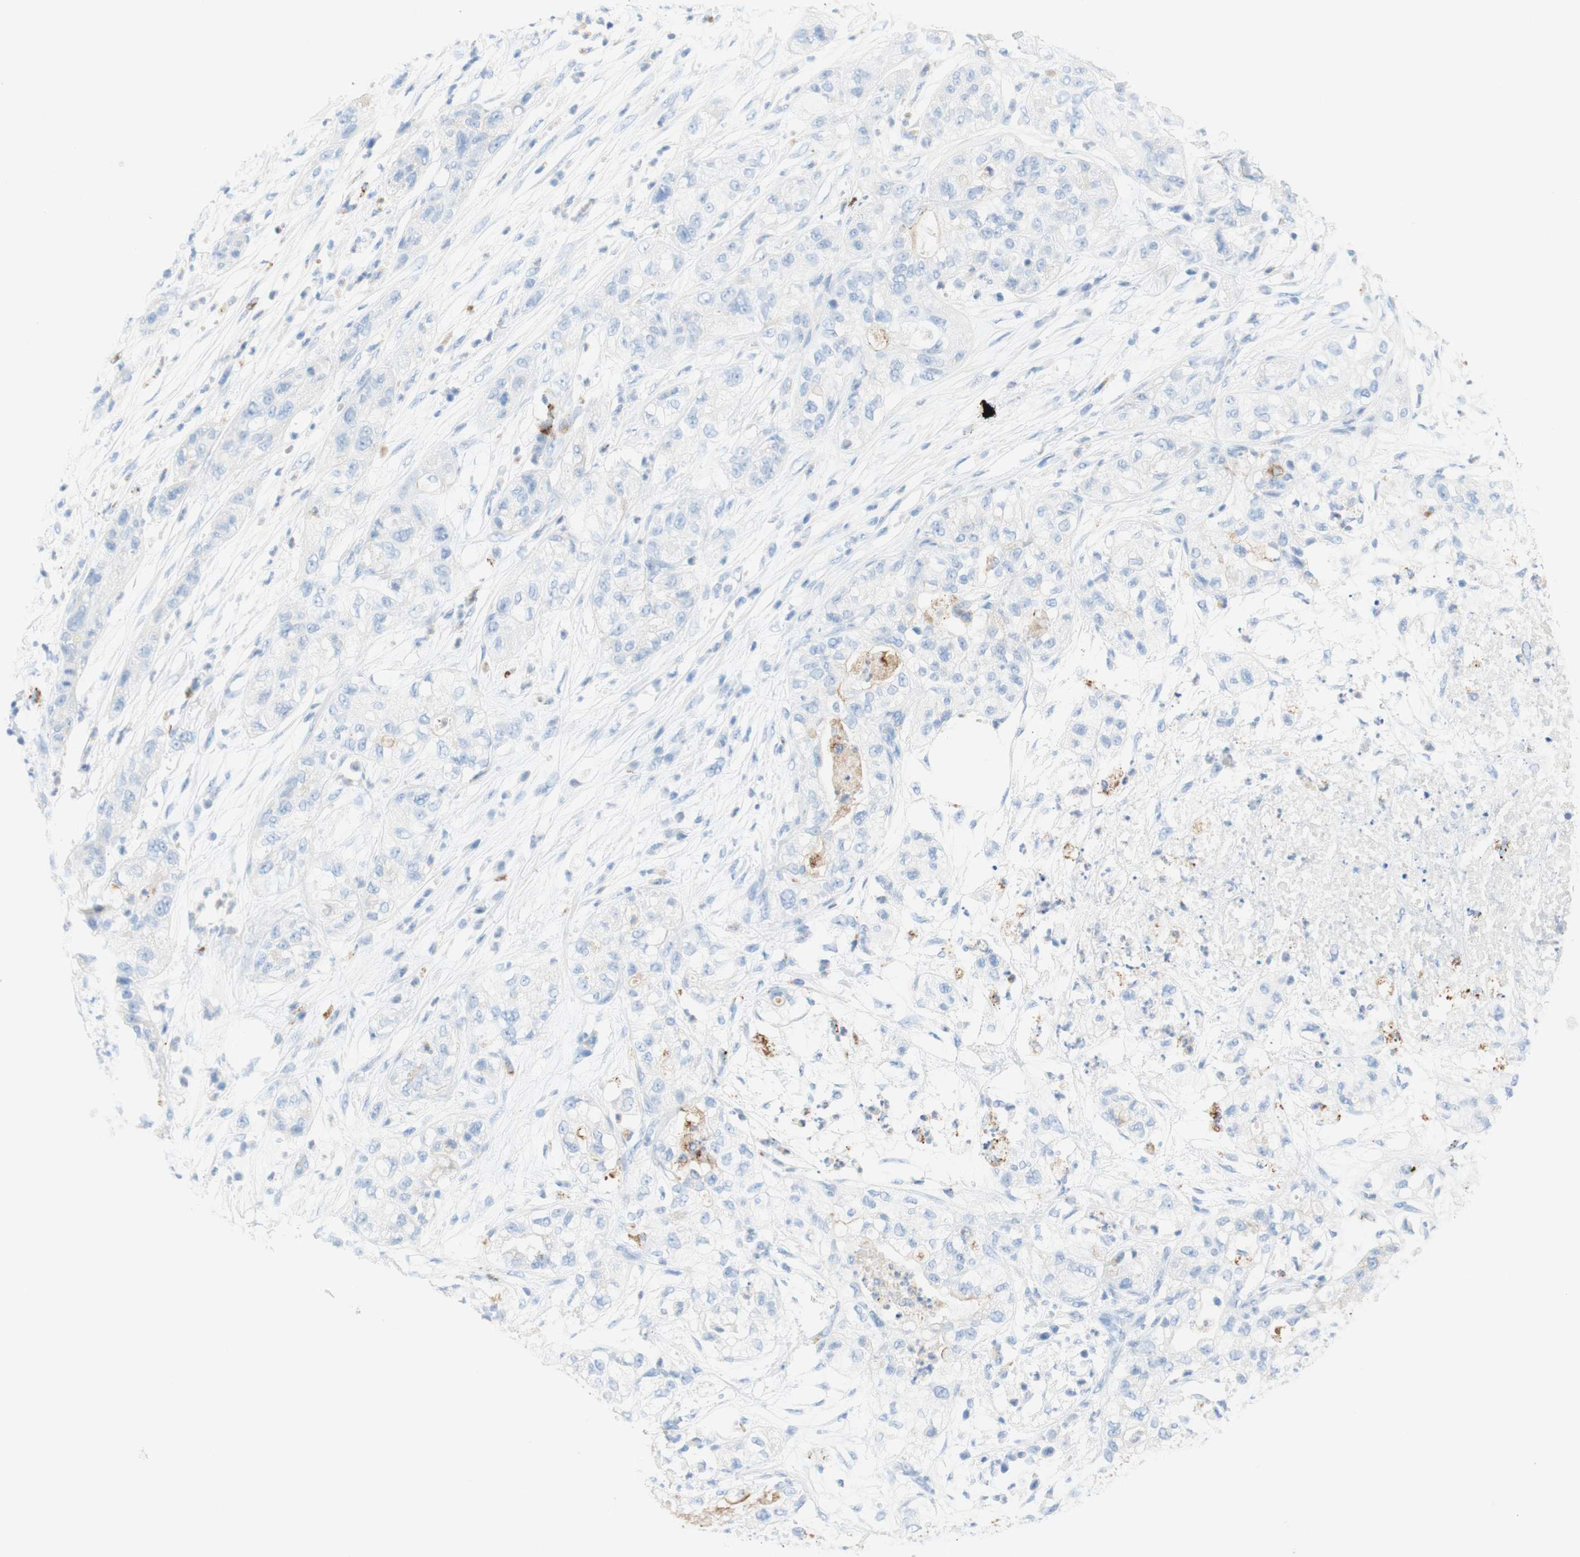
{"staining": {"intensity": "negative", "quantity": "none", "location": "none"}, "tissue": "pancreatic cancer", "cell_type": "Tumor cells", "image_type": "cancer", "snomed": [{"axis": "morphology", "description": "Adenocarcinoma, NOS"}, {"axis": "topography", "description": "Pancreas"}], "caption": "Micrograph shows no protein positivity in tumor cells of adenocarcinoma (pancreatic) tissue.", "gene": "CEACAM1", "patient": {"sex": "female", "age": 78}}